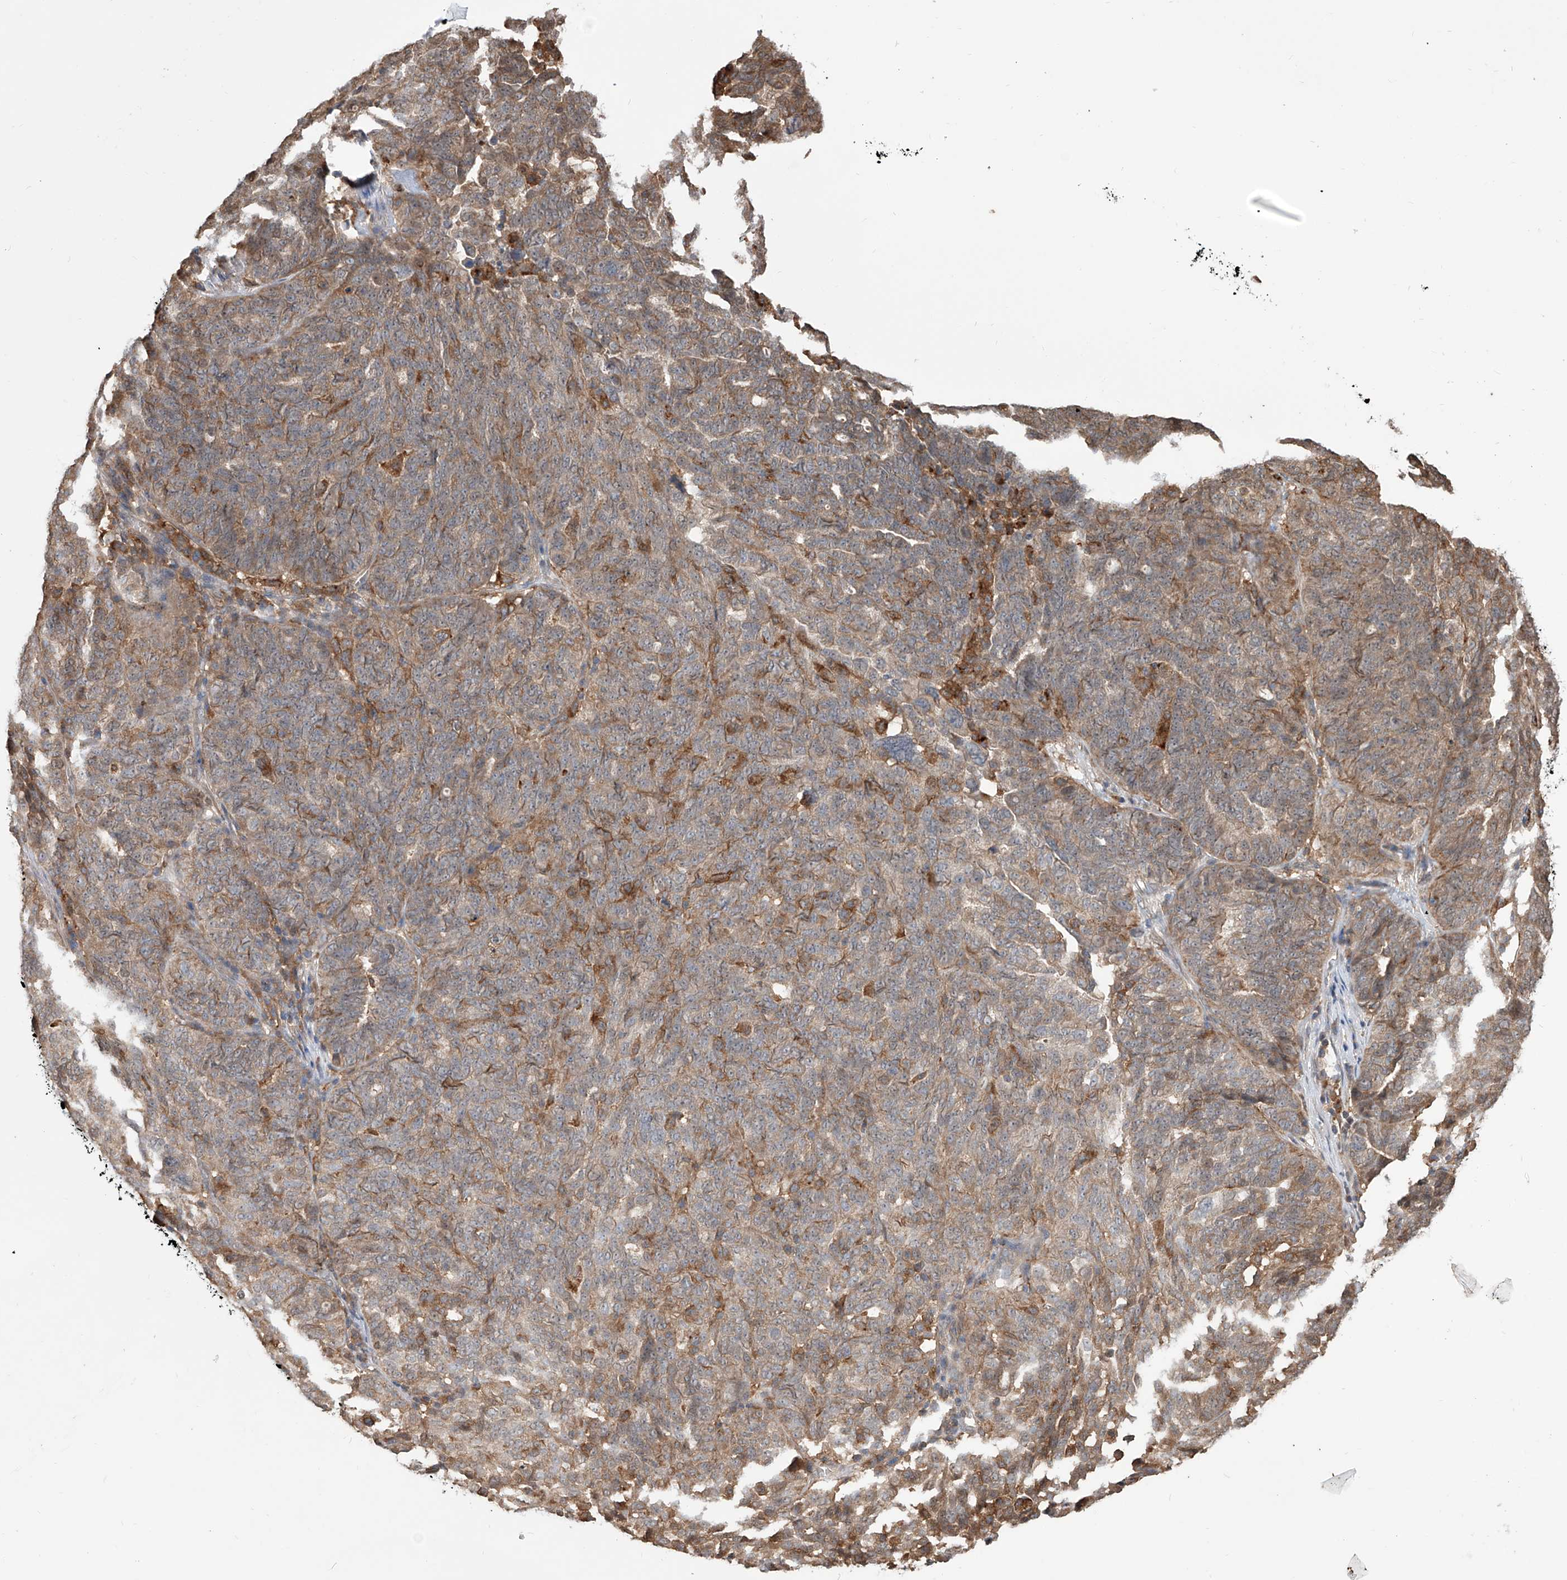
{"staining": {"intensity": "moderate", "quantity": "<25%", "location": "cytoplasmic/membranous"}, "tissue": "ovarian cancer", "cell_type": "Tumor cells", "image_type": "cancer", "snomed": [{"axis": "morphology", "description": "Cystadenocarcinoma, serous, NOS"}, {"axis": "topography", "description": "Ovary"}], "caption": "High-magnification brightfield microscopy of ovarian cancer stained with DAB (3,3'-diaminobenzidine) (brown) and counterstained with hematoxylin (blue). tumor cells exhibit moderate cytoplasmic/membranous expression is appreciated in about<25% of cells.", "gene": "HOXC8", "patient": {"sex": "female", "age": 59}}